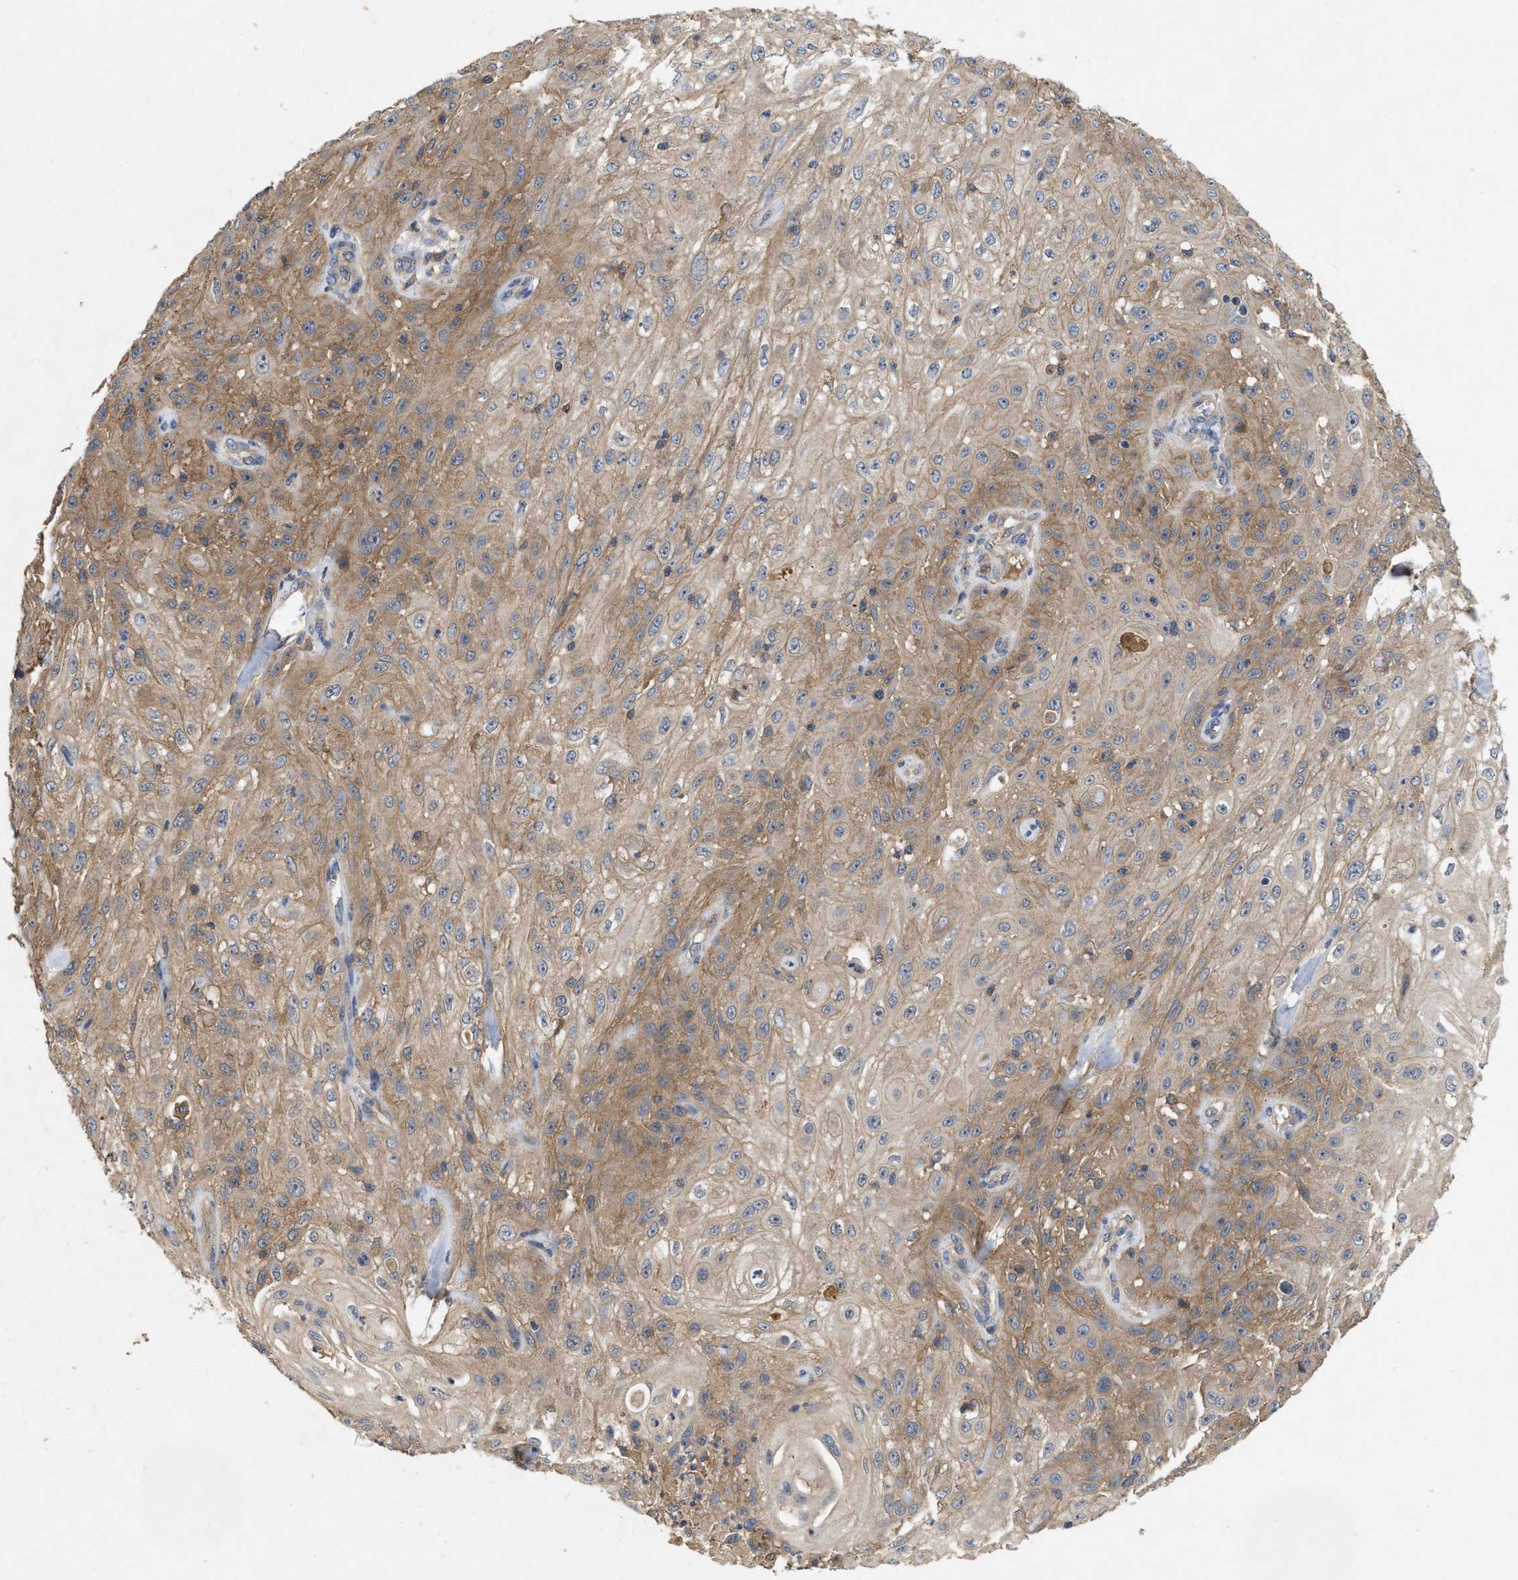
{"staining": {"intensity": "weak", "quantity": ">75%", "location": "cytoplasmic/membranous"}, "tissue": "skin cancer", "cell_type": "Tumor cells", "image_type": "cancer", "snomed": [{"axis": "morphology", "description": "Squamous cell carcinoma, NOS"}, {"axis": "topography", "description": "Skin"}], "caption": "Protein expression by IHC displays weak cytoplasmic/membranous staining in approximately >75% of tumor cells in squamous cell carcinoma (skin). The staining was performed using DAB (3,3'-diaminobenzidine) to visualize the protein expression in brown, while the nuclei were stained in blue with hematoxylin (Magnification: 20x).", "gene": "LPAR2", "patient": {"sex": "male", "age": 75}}